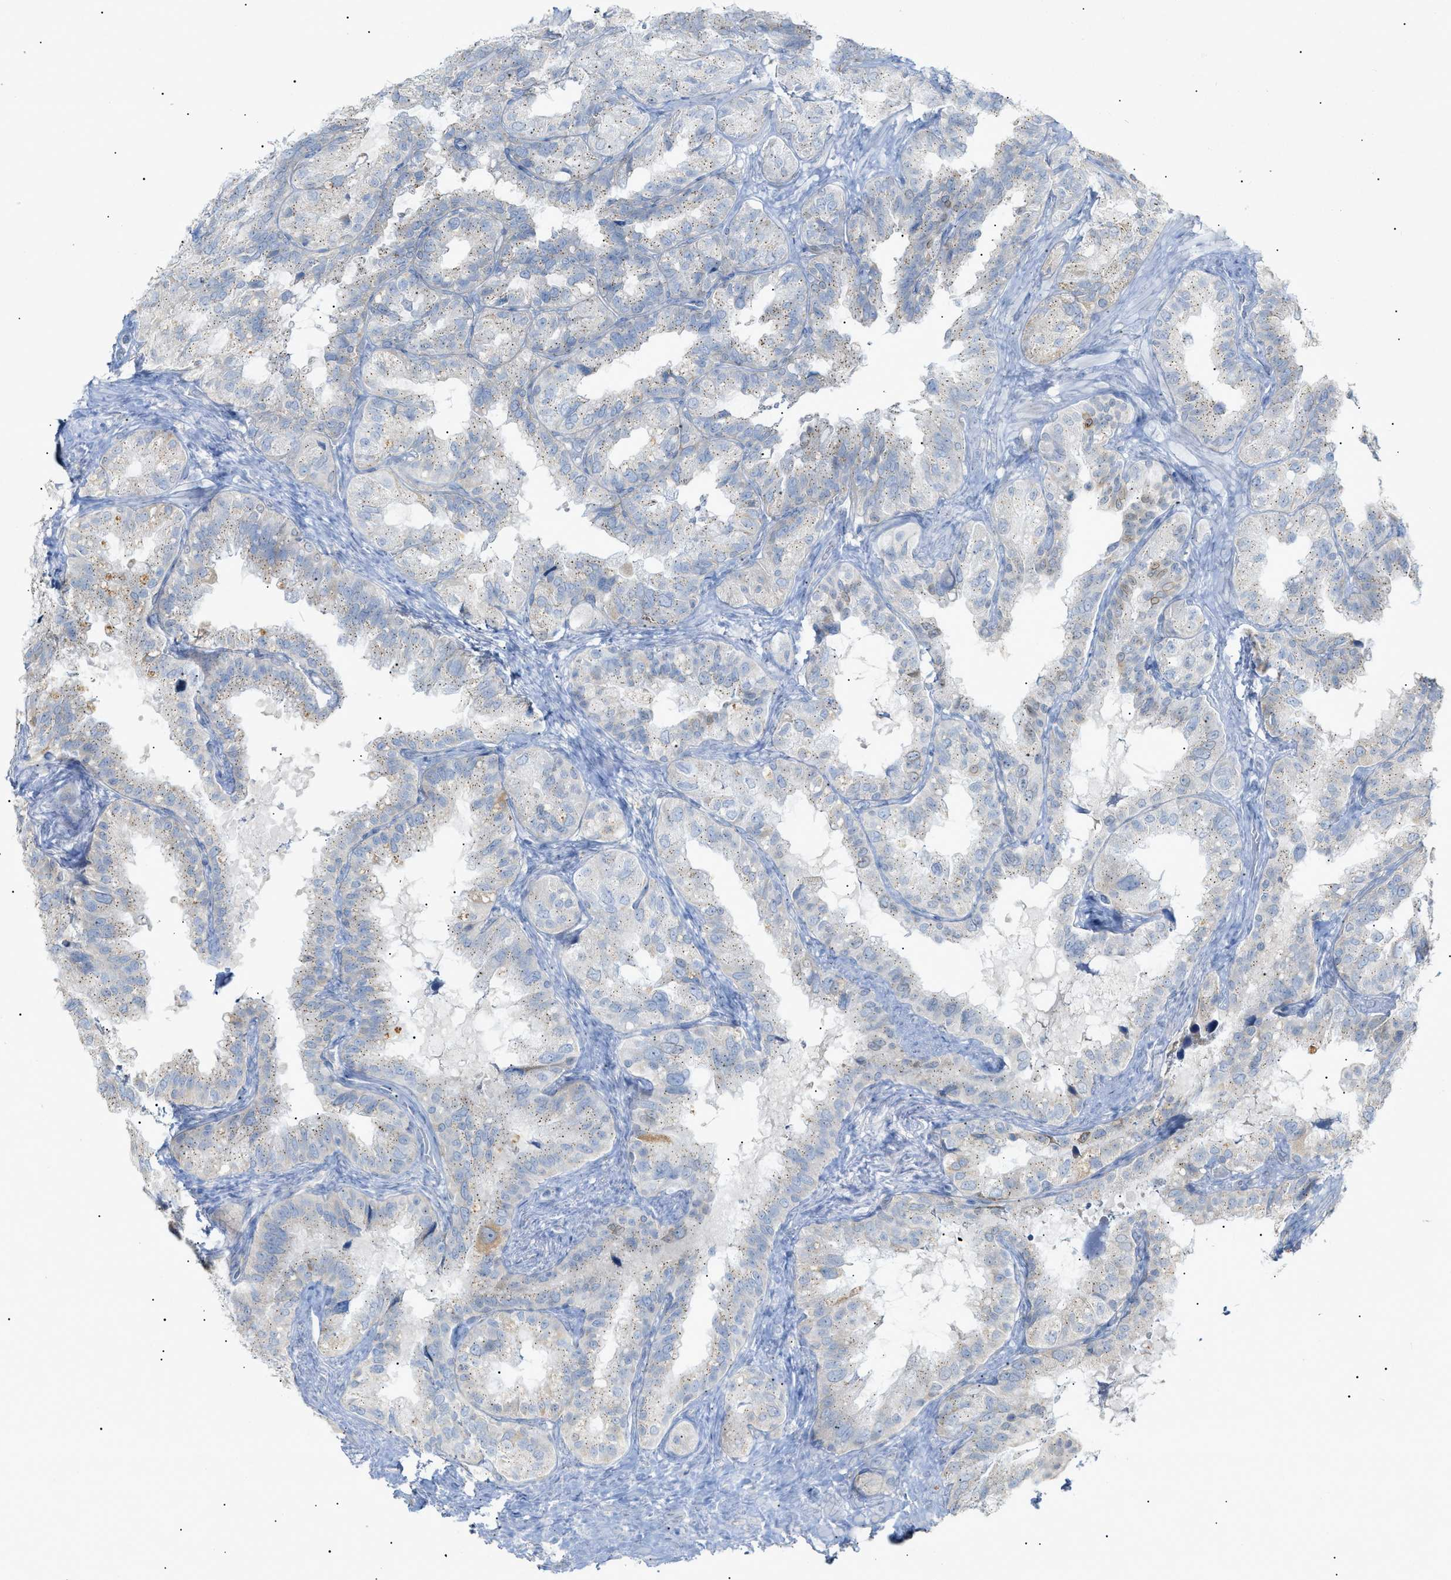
{"staining": {"intensity": "weak", "quantity": "<25%", "location": "cytoplasmic/membranous"}, "tissue": "seminal vesicle", "cell_type": "Glandular cells", "image_type": "normal", "snomed": [{"axis": "morphology", "description": "Normal tissue, NOS"}, {"axis": "topography", "description": "Seminal veicle"}], "caption": "This image is of benign seminal vesicle stained with immunohistochemistry to label a protein in brown with the nuclei are counter-stained blue. There is no staining in glandular cells.", "gene": "SLC25A31", "patient": {"sex": "male", "age": 68}}